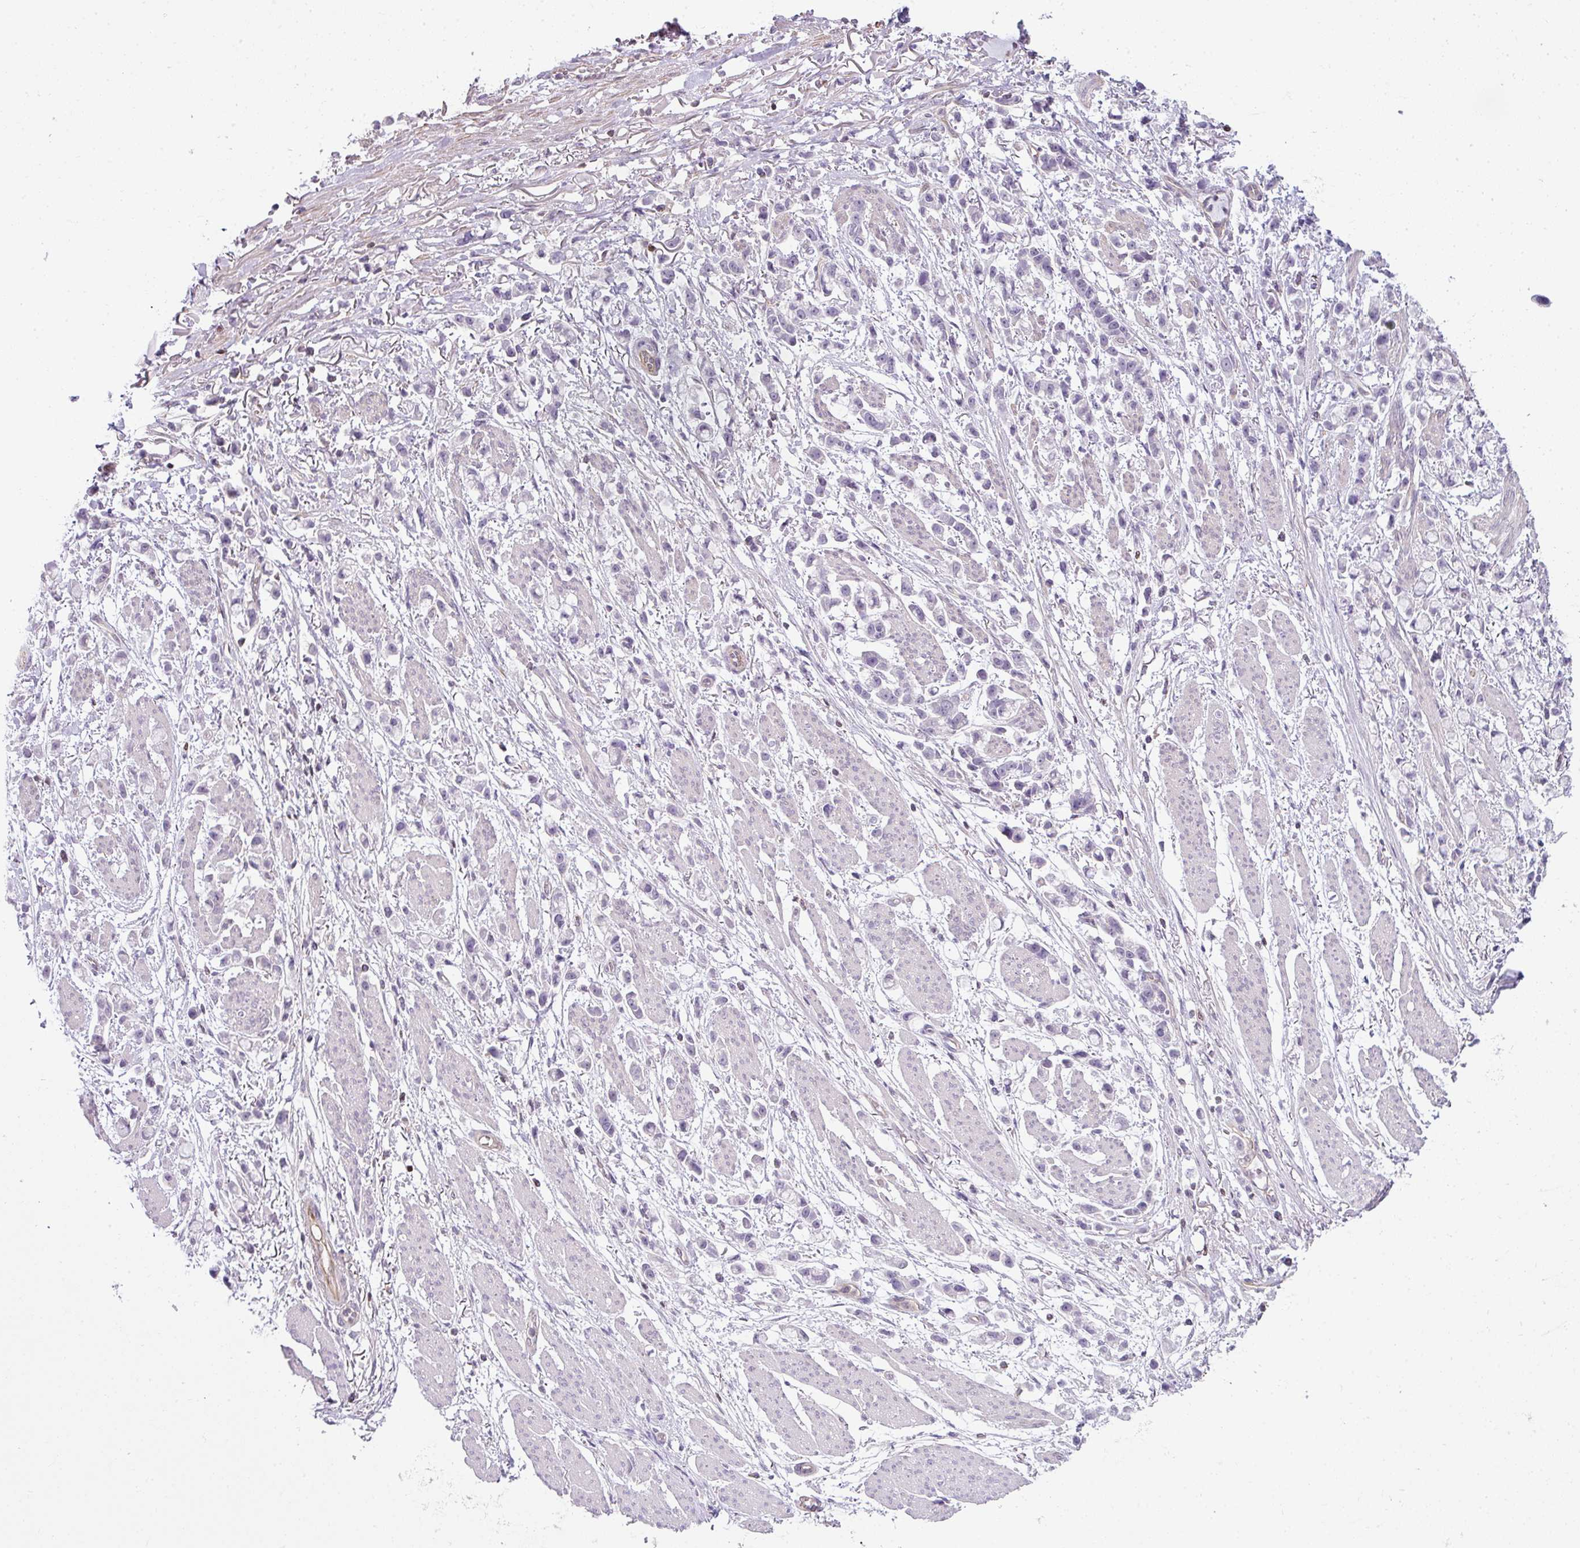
{"staining": {"intensity": "negative", "quantity": "none", "location": "none"}, "tissue": "stomach cancer", "cell_type": "Tumor cells", "image_type": "cancer", "snomed": [{"axis": "morphology", "description": "Adenocarcinoma, NOS"}, {"axis": "topography", "description": "Stomach"}], "caption": "A photomicrograph of human stomach adenocarcinoma is negative for staining in tumor cells.", "gene": "STAT5A", "patient": {"sex": "female", "age": 81}}